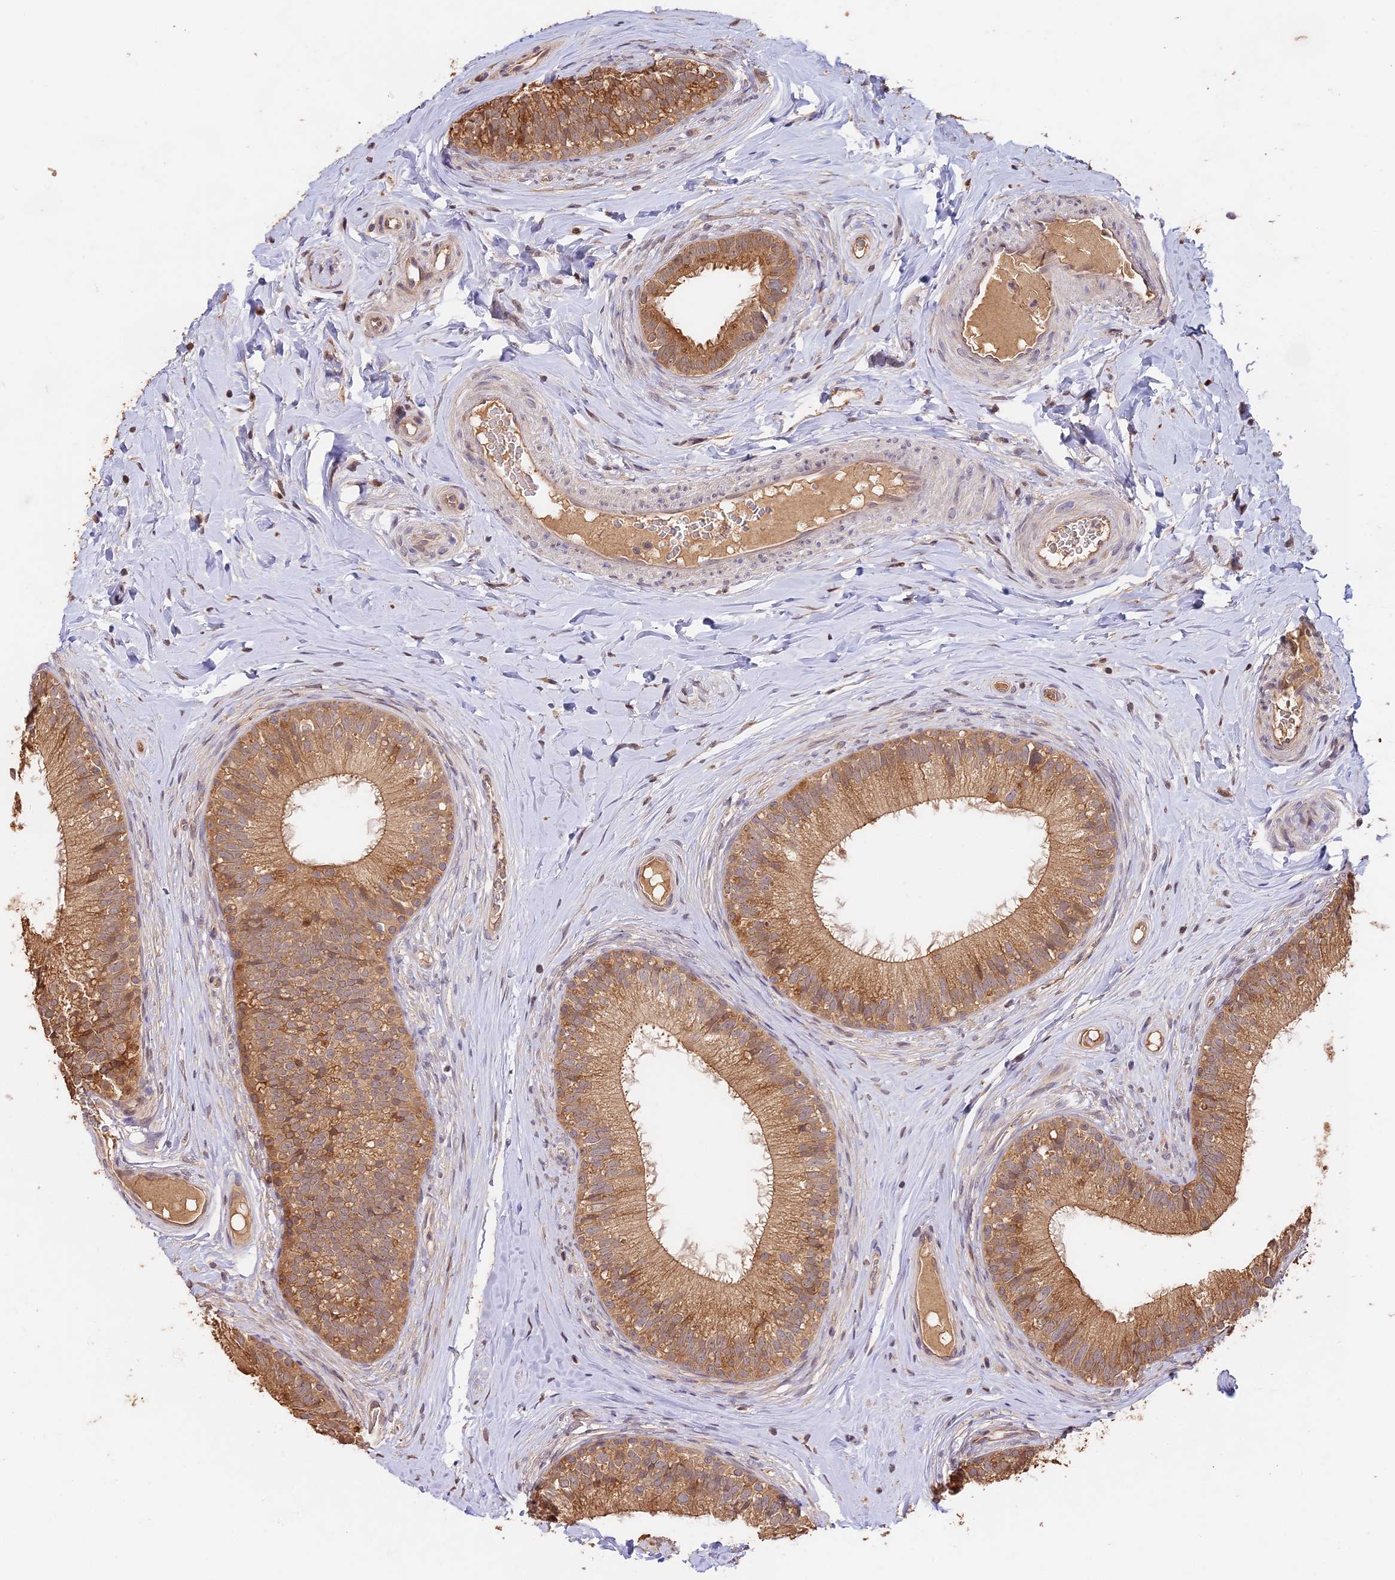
{"staining": {"intensity": "moderate", "quantity": ">75%", "location": "cytoplasmic/membranous"}, "tissue": "epididymis", "cell_type": "Glandular cells", "image_type": "normal", "snomed": [{"axis": "morphology", "description": "Normal tissue, NOS"}, {"axis": "topography", "description": "Epididymis"}], "caption": "Brown immunohistochemical staining in normal human epididymis exhibits moderate cytoplasmic/membranous staining in approximately >75% of glandular cells.", "gene": "PPP1R37", "patient": {"sex": "male", "age": 33}}